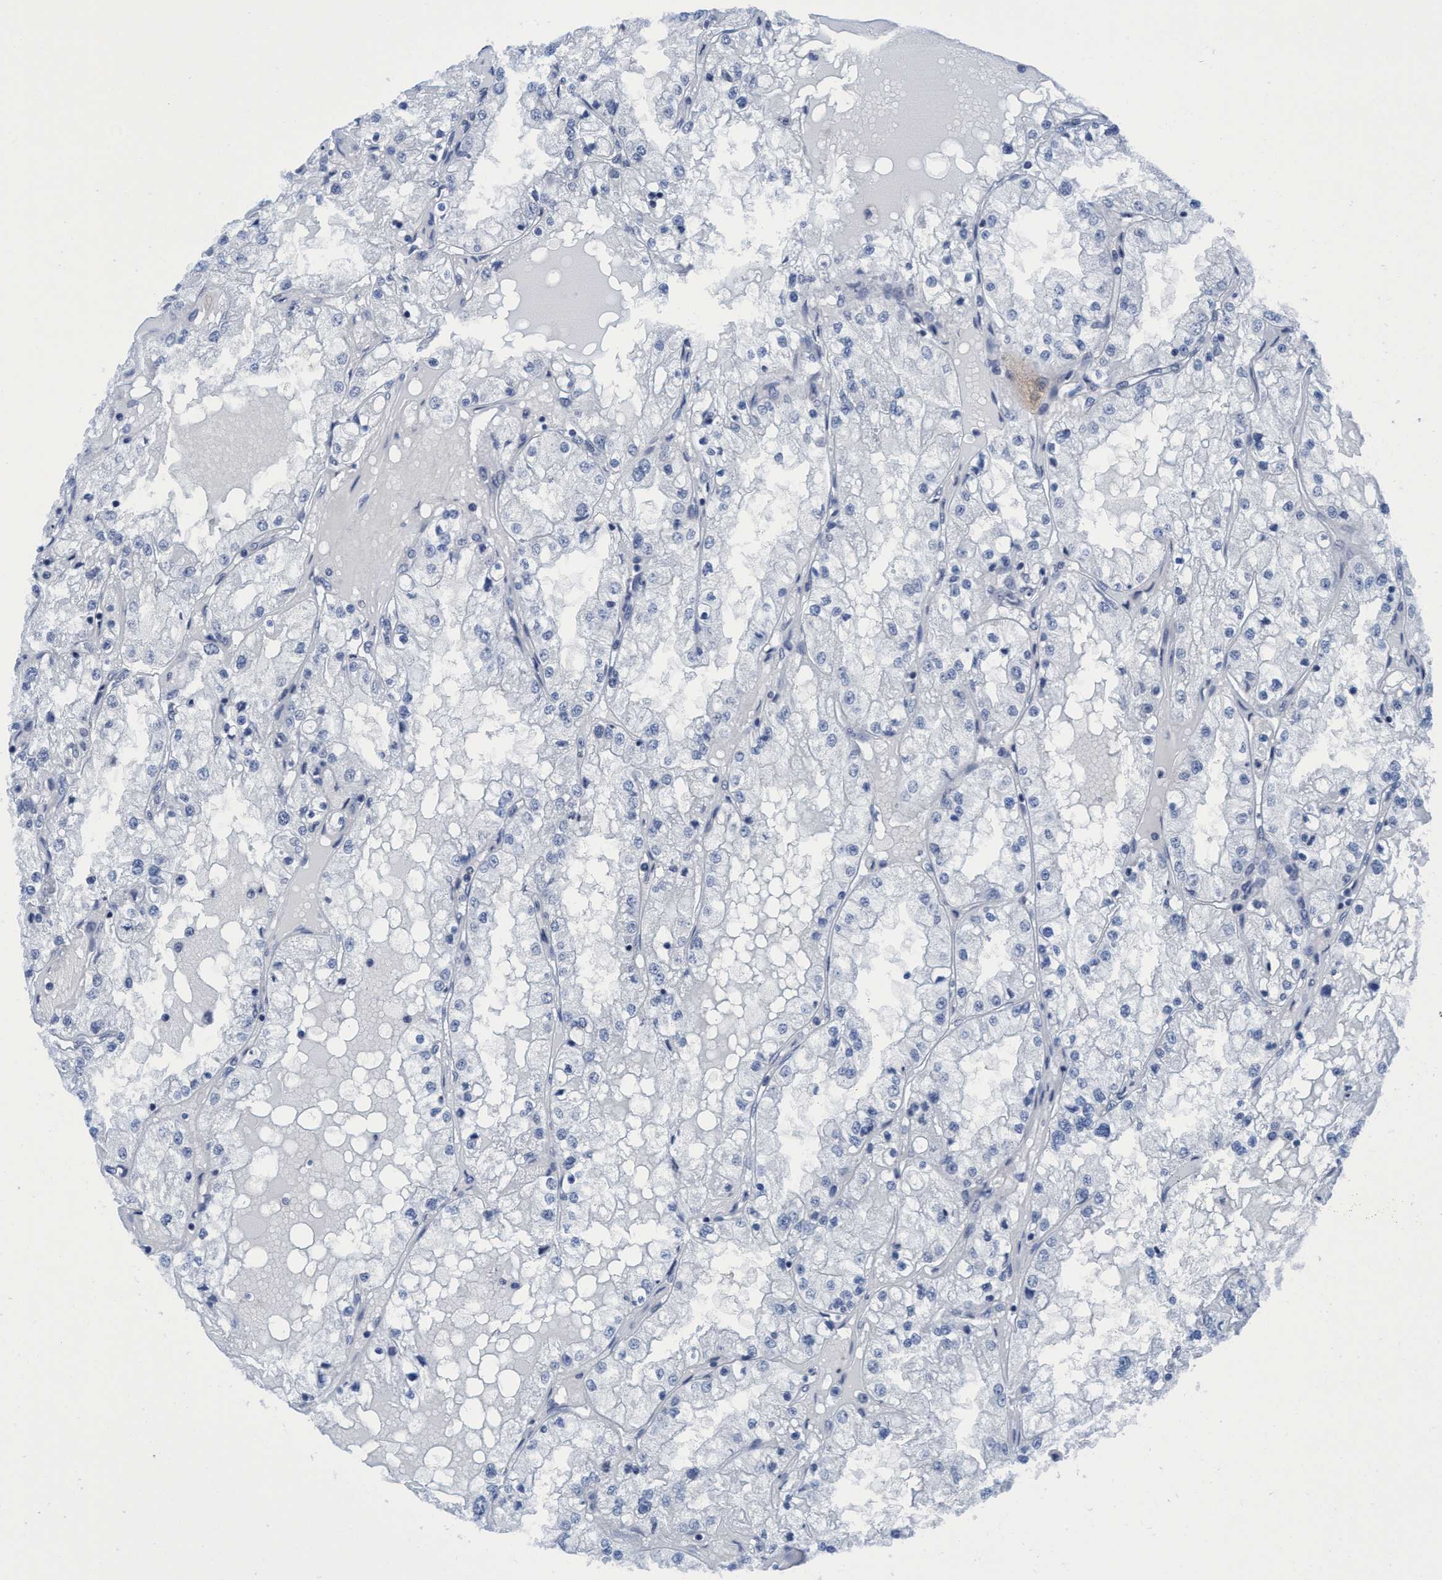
{"staining": {"intensity": "negative", "quantity": "none", "location": "none"}, "tissue": "renal cancer", "cell_type": "Tumor cells", "image_type": "cancer", "snomed": [{"axis": "morphology", "description": "Adenocarcinoma, NOS"}, {"axis": "topography", "description": "Kidney"}], "caption": "An image of human renal adenocarcinoma is negative for staining in tumor cells.", "gene": "DNAI1", "patient": {"sex": "male", "age": 68}}